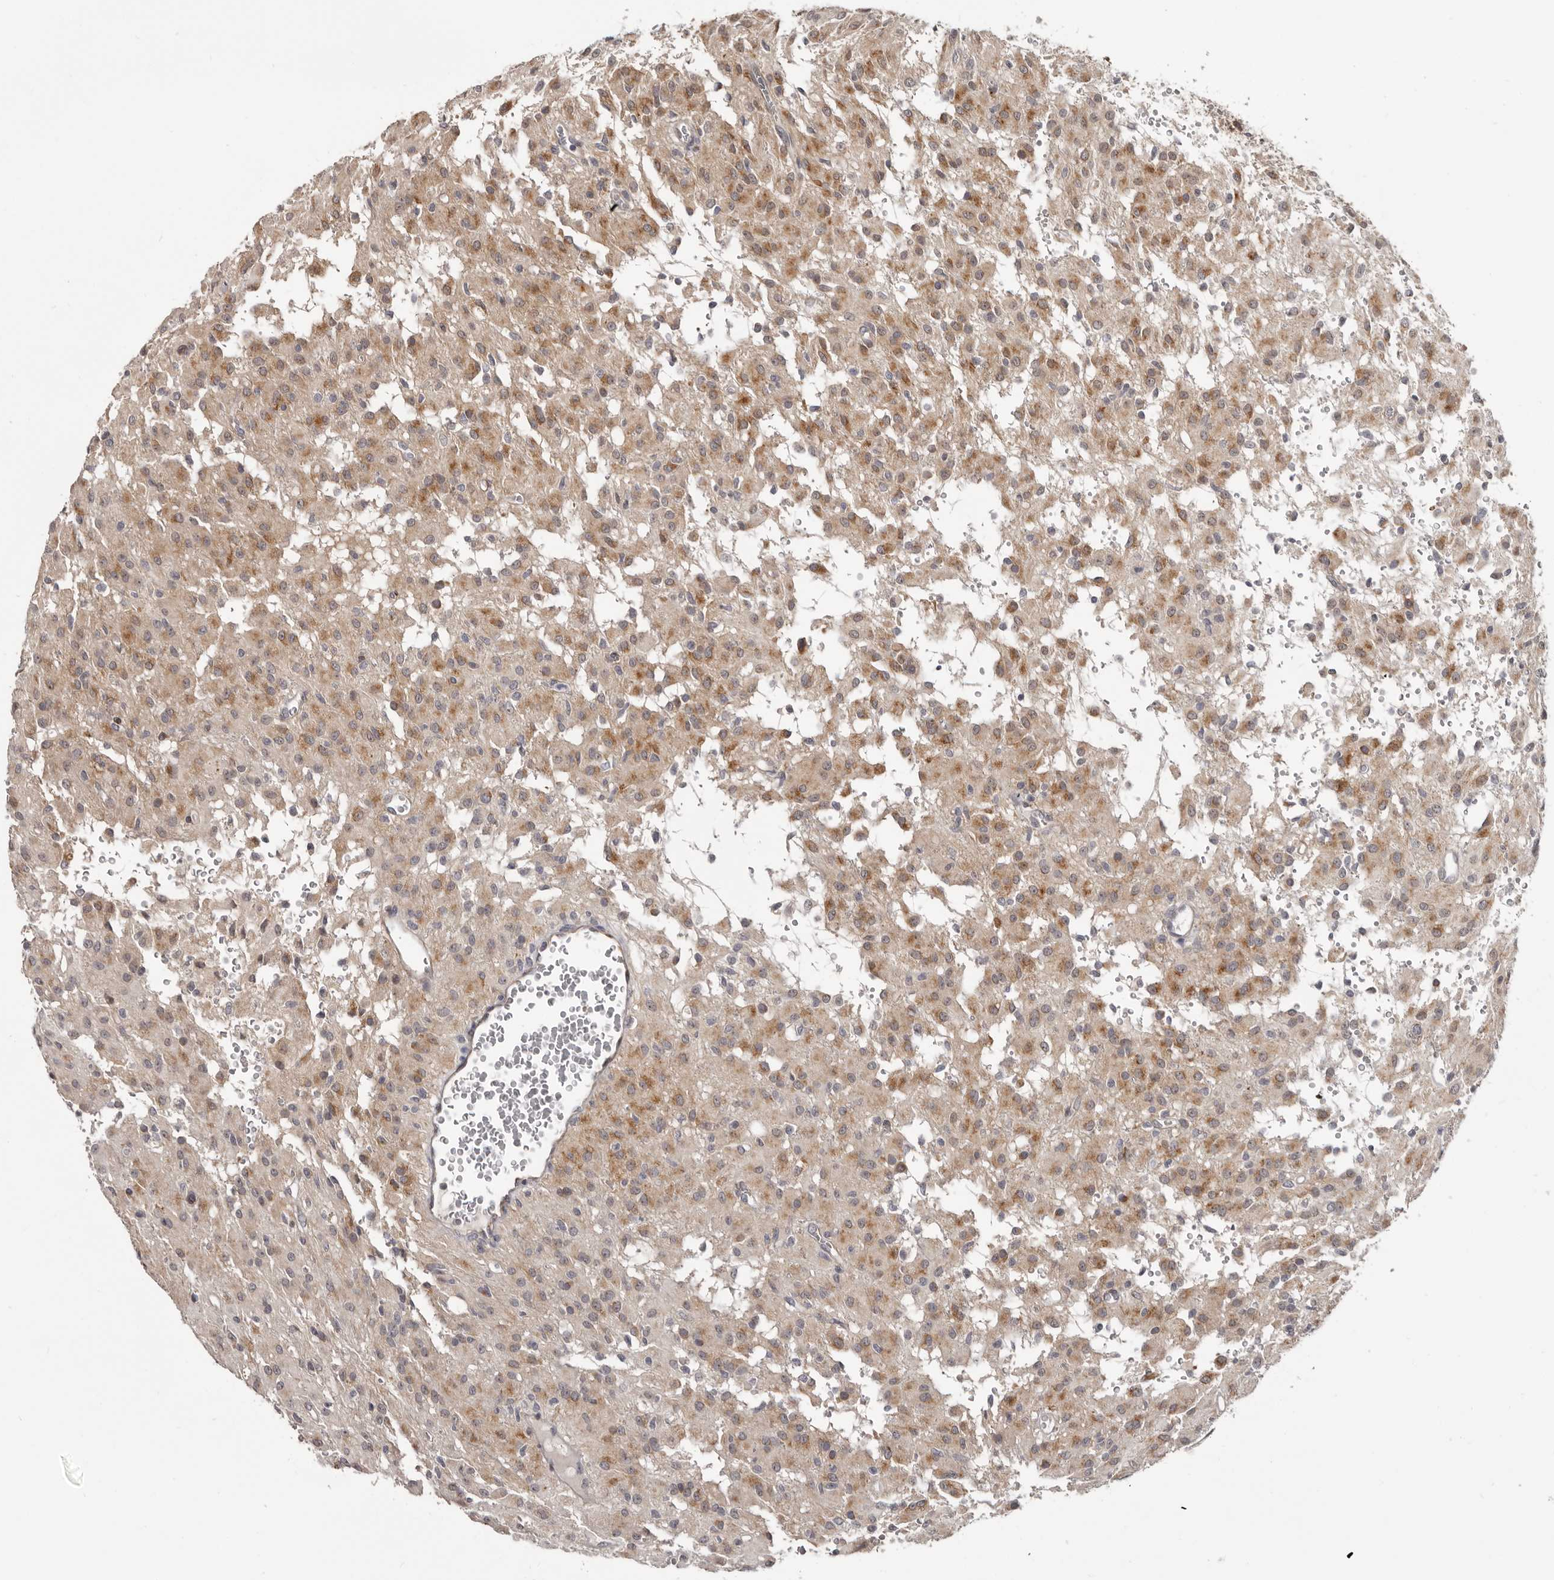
{"staining": {"intensity": "weak", "quantity": ">75%", "location": "cytoplasmic/membranous"}, "tissue": "glioma", "cell_type": "Tumor cells", "image_type": "cancer", "snomed": [{"axis": "morphology", "description": "Glioma, malignant, High grade"}, {"axis": "topography", "description": "Brain"}], "caption": "Malignant high-grade glioma tissue shows weak cytoplasmic/membranous staining in about >75% of tumor cells, visualized by immunohistochemistry. (Stains: DAB (3,3'-diaminobenzidine) in brown, nuclei in blue, Microscopy: brightfield microscopy at high magnification).", "gene": "BAD", "patient": {"sex": "female", "age": 59}}